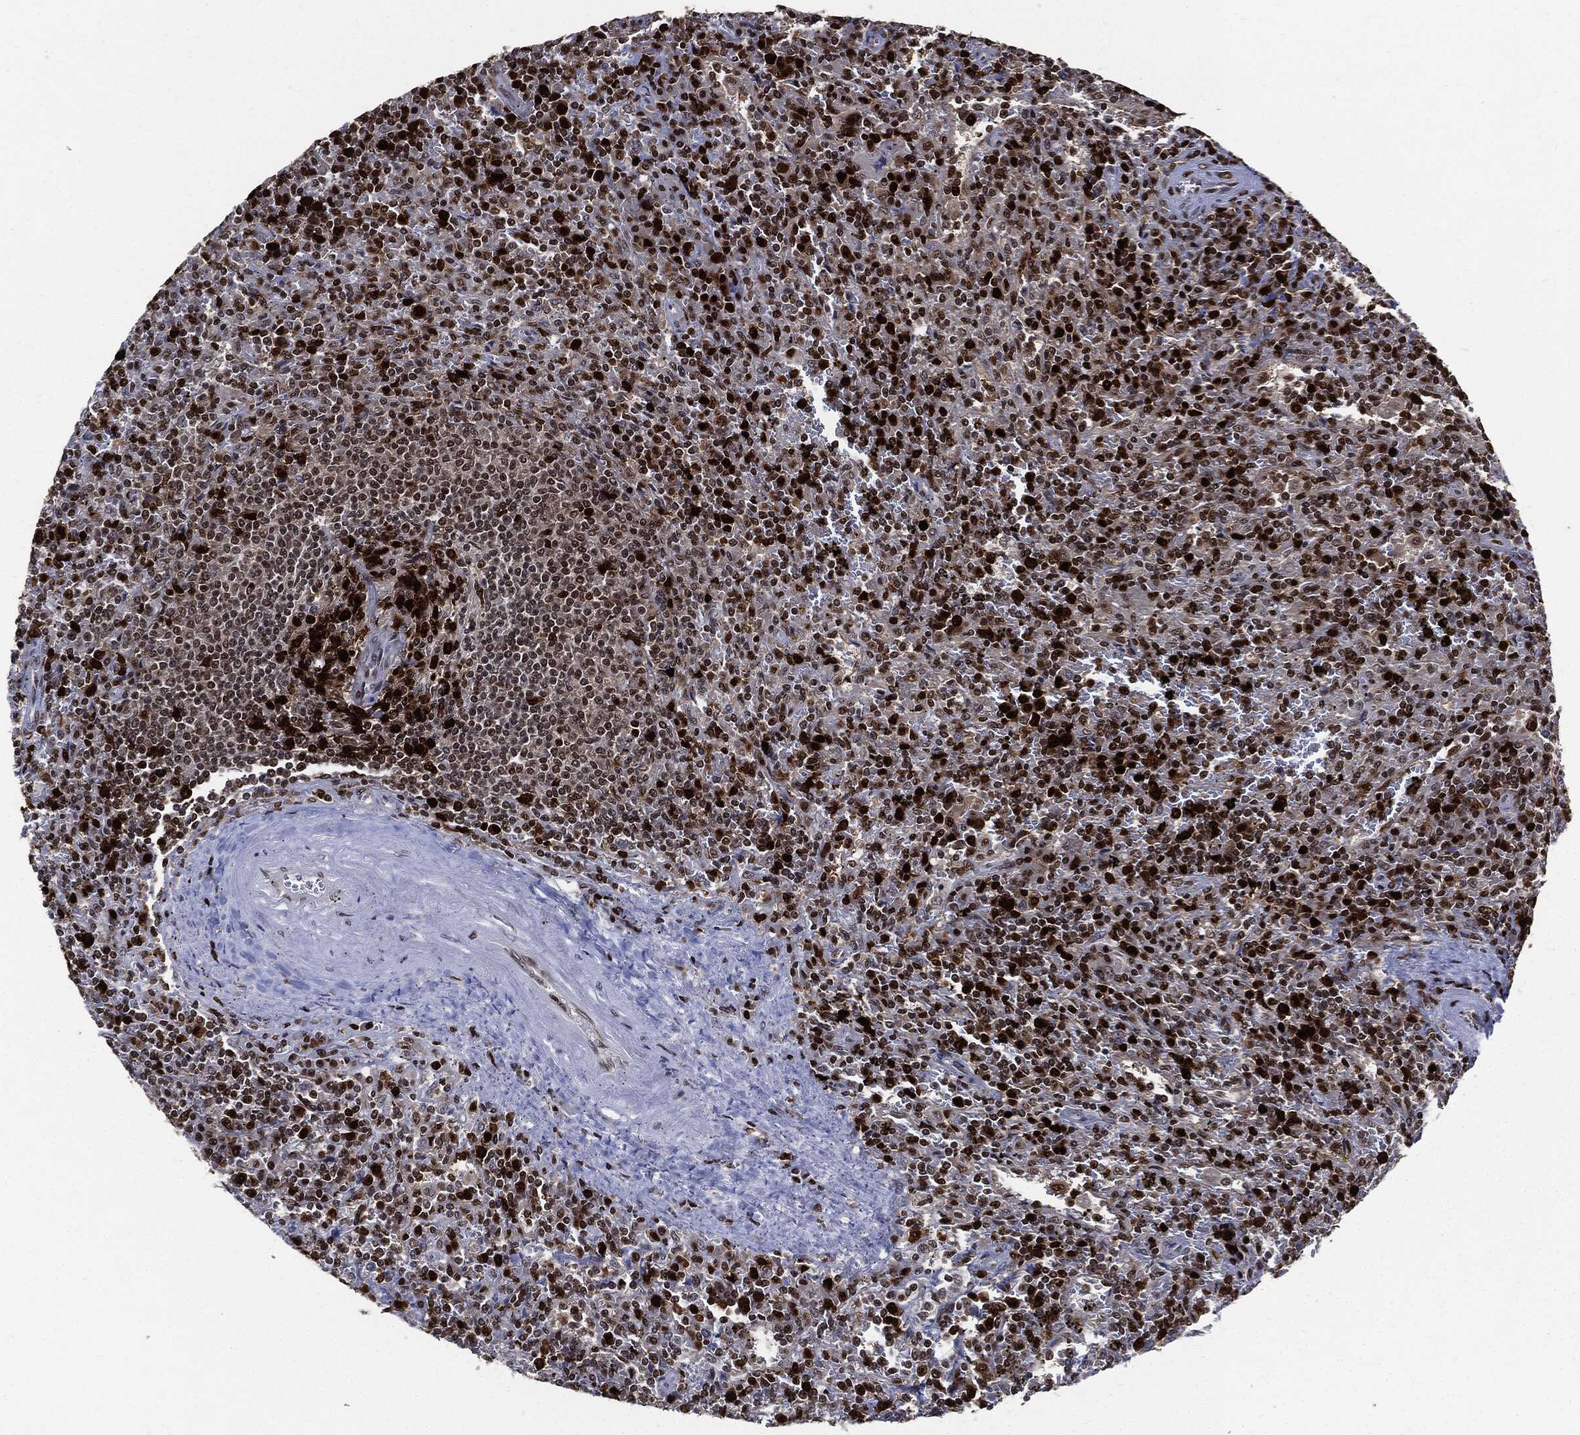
{"staining": {"intensity": "strong", "quantity": ">75%", "location": "nuclear"}, "tissue": "lymphoma", "cell_type": "Tumor cells", "image_type": "cancer", "snomed": [{"axis": "morphology", "description": "Malignant lymphoma, non-Hodgkin's type, Low grade"}, {"axis": "topography", "description": "Spleen"}], "caption": "Lymphoma was stained to show a protein in brown. There is high levels of strong nuclear expression in about >75% of tumor cells.", "gene": "PCNA", "patient": {"sex": "male", "age": 62}}